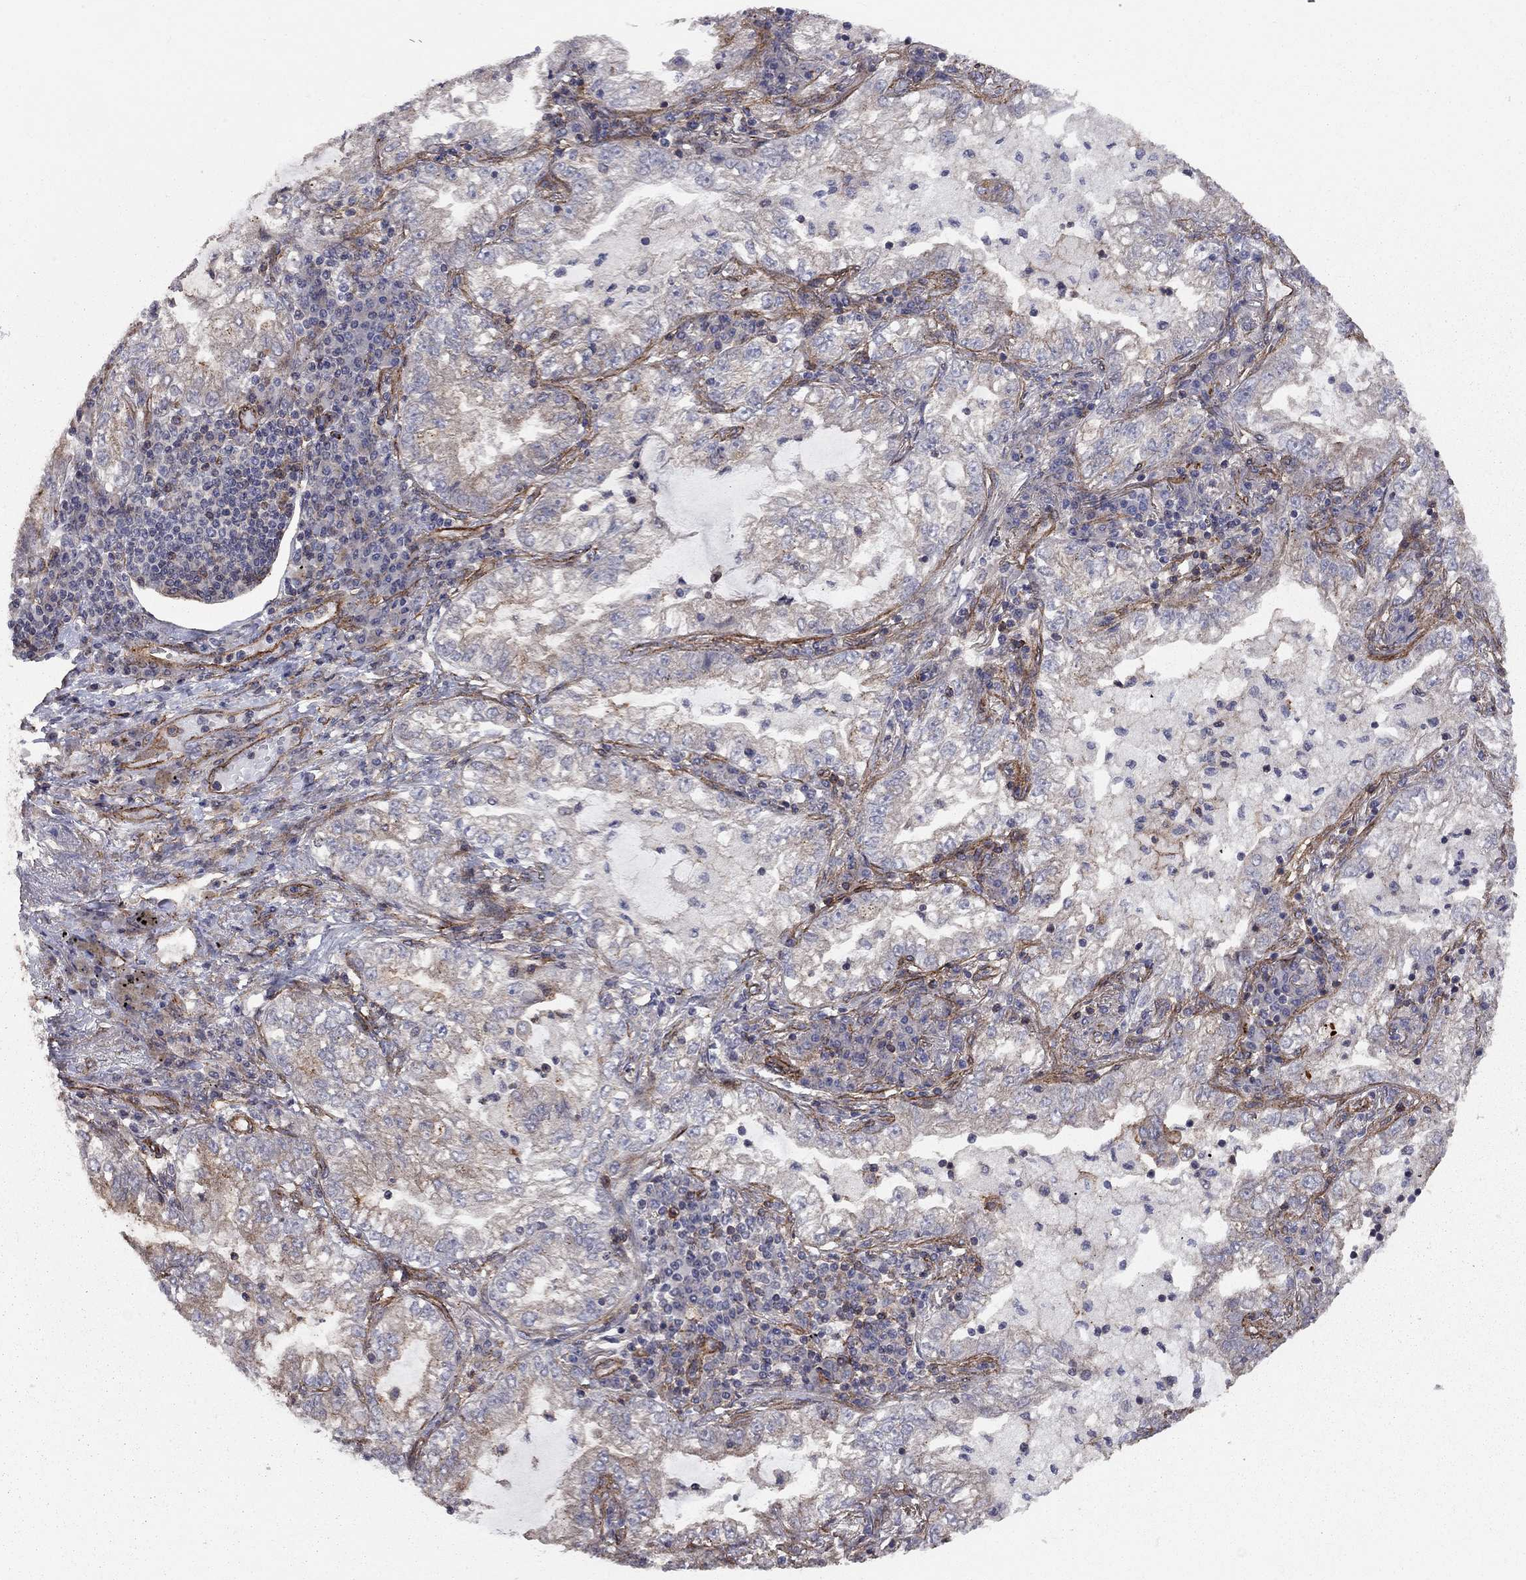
{"staining": {"intensity": "weak", "quantity": "<25%", "location": "cytoplasmic/membranous"}, "tissue": "lung cancer", "cell_type": "Tumor cells", "image_type": "cancer", "snomed": [{"axis": "morphology", "description": "Adenocarcinoma, NOS"}, {"axis": "topography", "description": "Lung"}], "caption": "Protein analysis of lung cancer (adenocarcinoma) demonstrates no significant staining in tumor cells.", "gene": "RASEF", "patient": {"sex": "female", "age": 73}}